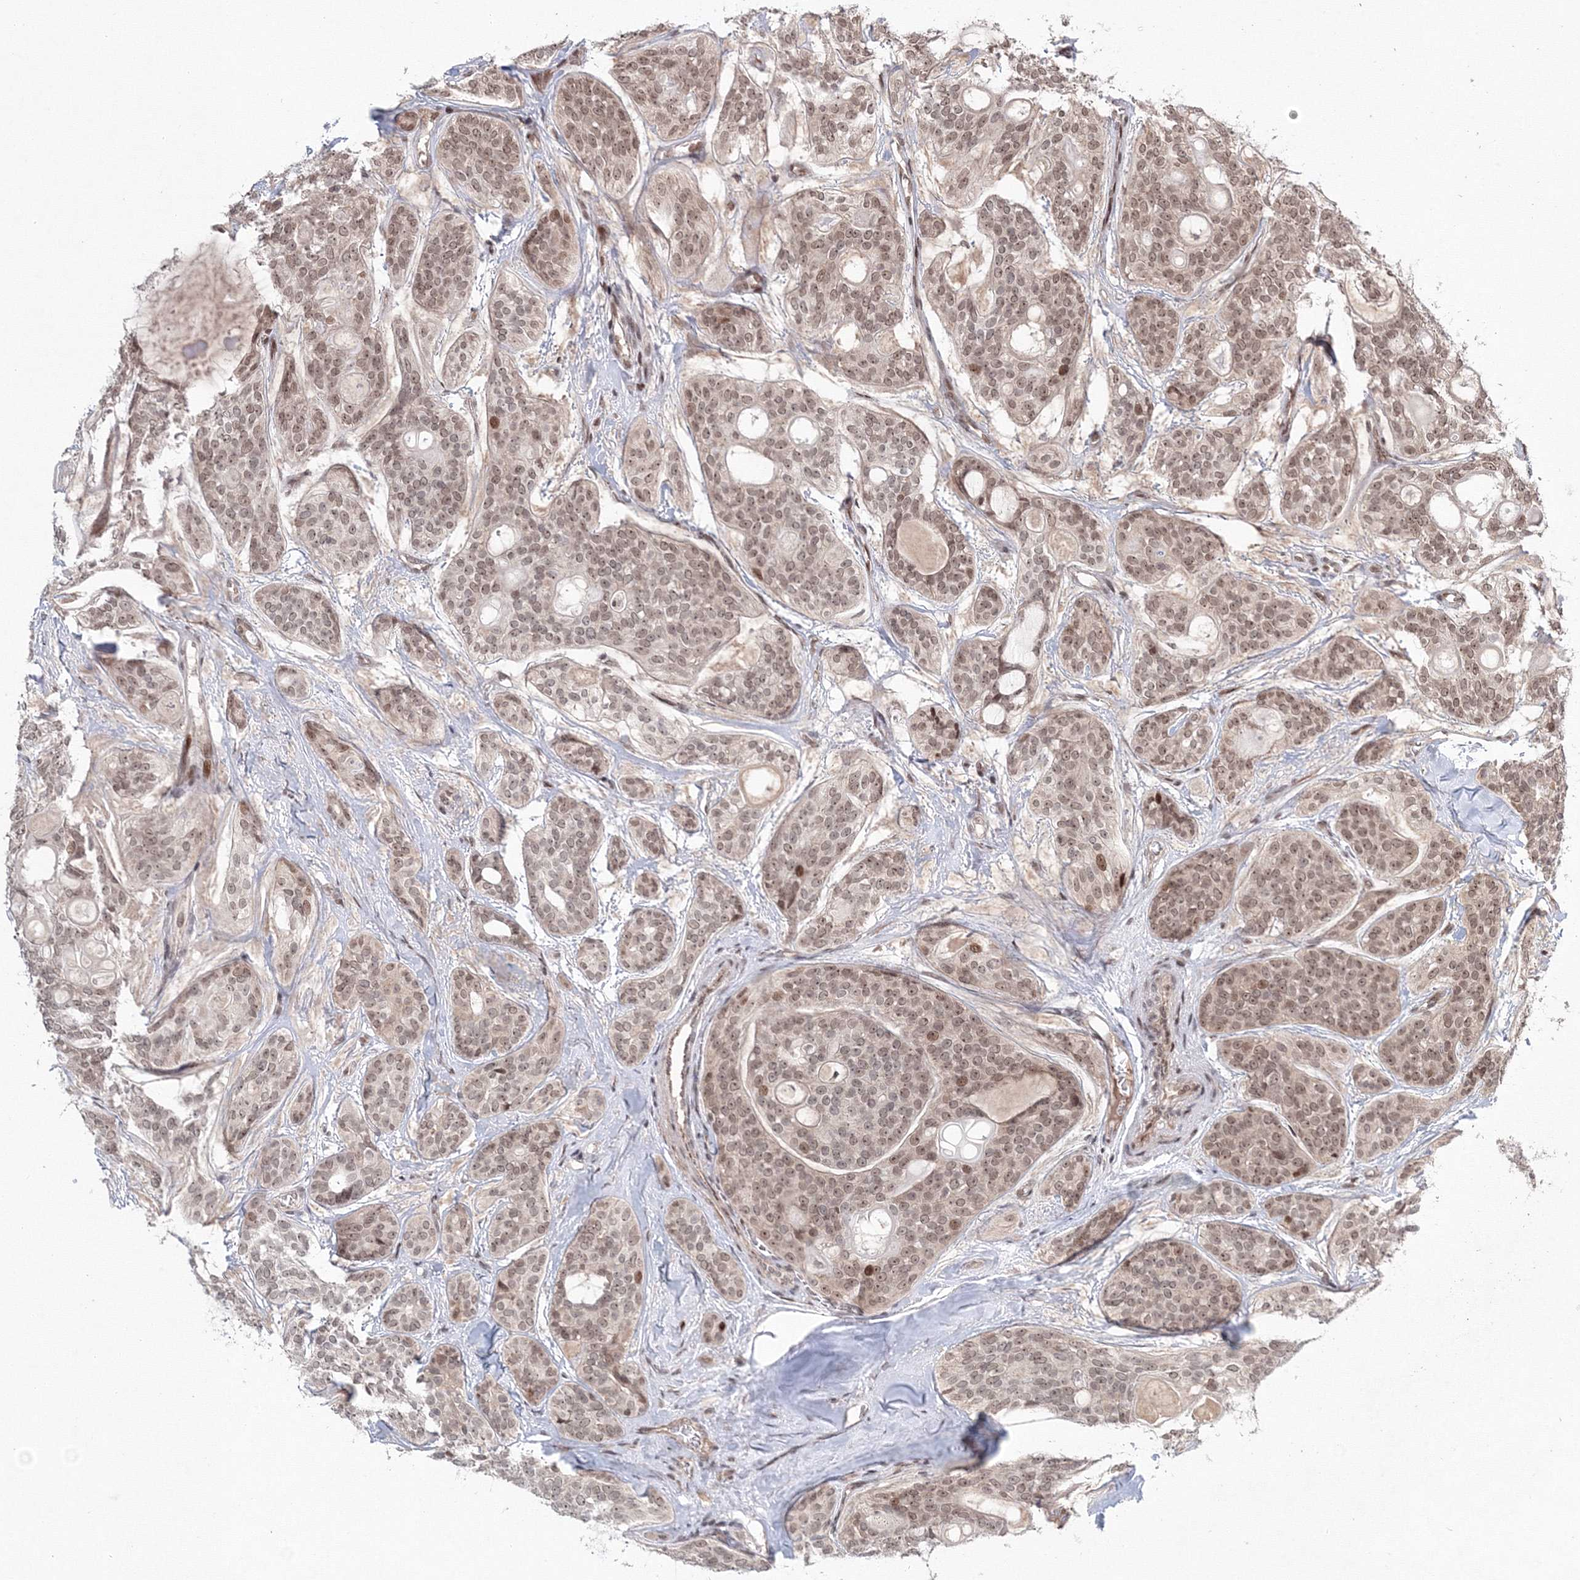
{"staining": {"intensity": "moderate", "quantity": "<25%", "location": "nuclear"}, "tissue": "head and neck cancer", "cell_type": "Tumor cells", "image_type": "cancer", "snomed": [{"axis": "morphology", "description": "Adenocarcinoma, NOS"}, {"axis": "topography", "description": "Head-Neck"}], "caption": "Protein expression by IHC exhibits moderate nuclear positivity in approximately <25% of tumor cells in head and neck cancer (adenocarcinoma). The staining was performed using DAB to visualize the protein expression in brown, while the nuclei were stained in blue with hematoxylin (Magnification: 20x).", "gene": "NOA1", "patient": {"sex": "male", "age": 66}}